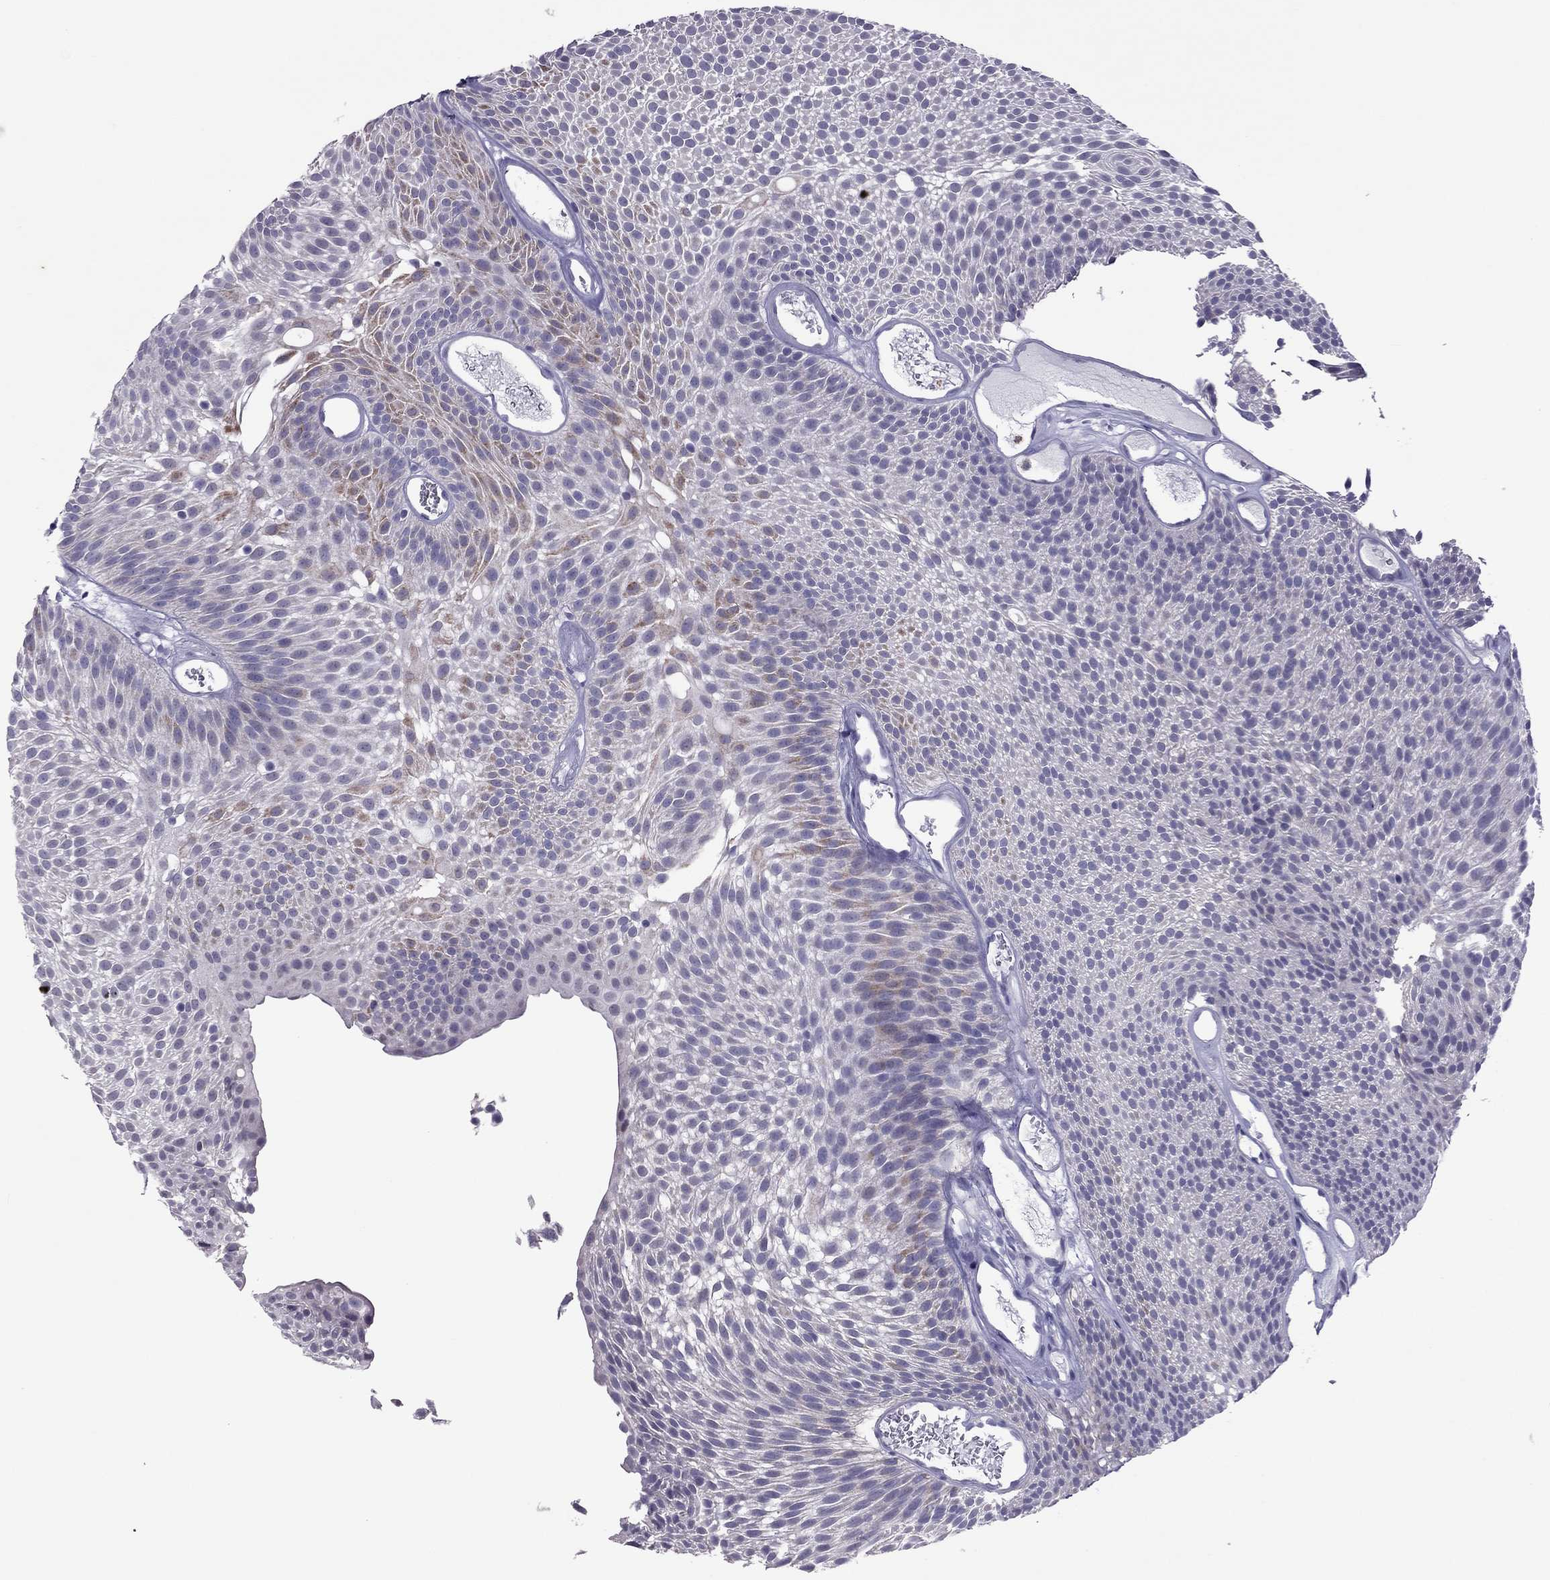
{"staining": {"intensity": "moderate", "quantity": "<25%", "location": "cytoplasmic/membranous"}, "tissue": "urothelial cancer", "cell_type": "Tumor cells", "image_type": "cancer", "snomed": [{"axis": "morphology", "description": "Urothelial carcinoma, Low grade"}, {"axis": "topography", "description": "Urinary bladder"}], "caption": "There is low levels of moderate cytoplasmic/membranous positivity in tumor cells of urothelial cancer, as demonstrated by immunohistochemical staining (brown color).", "gene": "CCL27", "patient": {"sex": "male", "age": 52}}